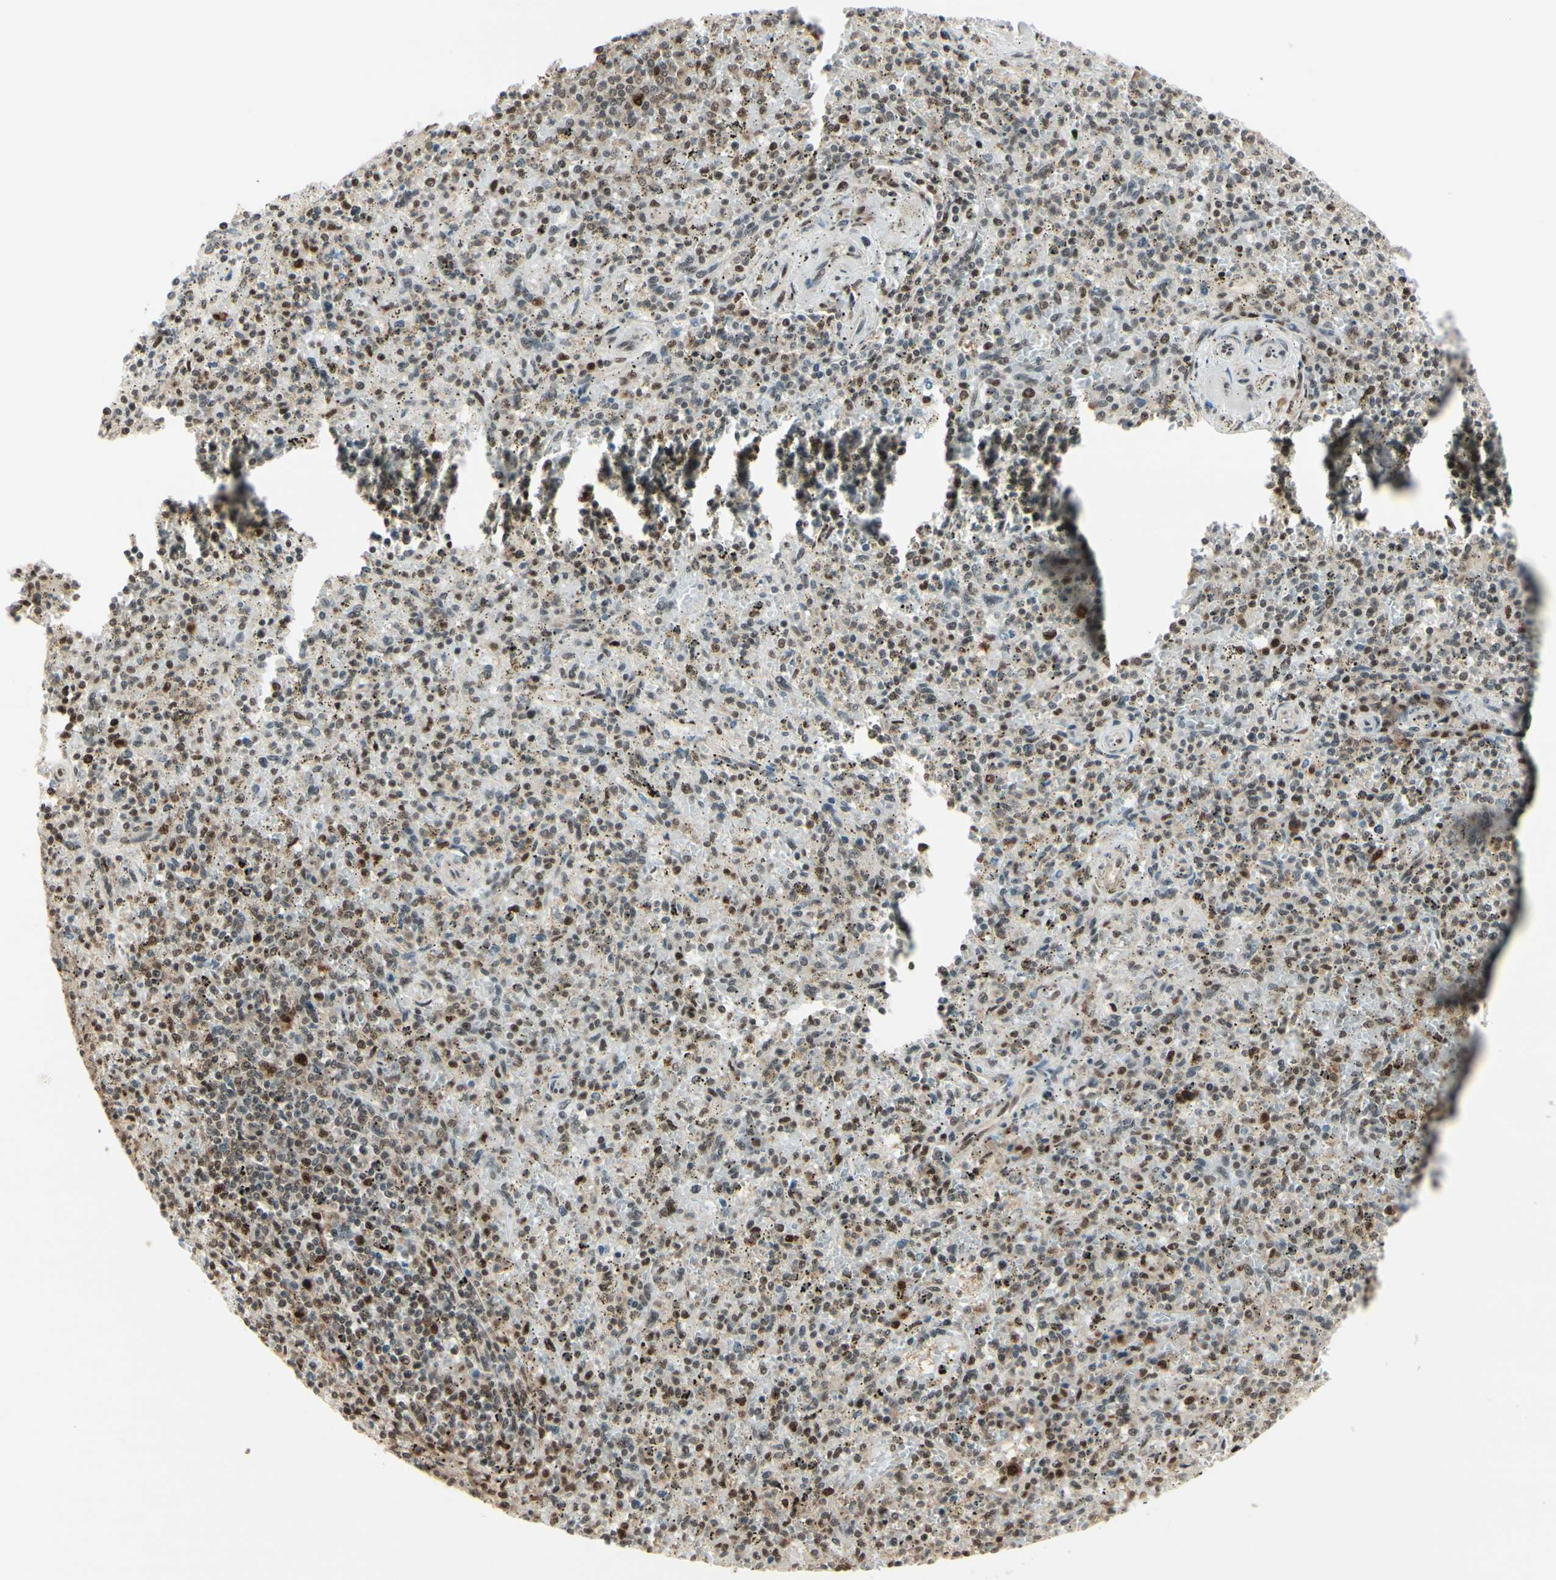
{"staining": {"intensity": "strong", "quantity": "25%-75%", "location": "nuclear"}, "tissue": "spleen", "cell_type": "Cells in red pulp", "image_type": "normal", "snomed": [{"axis": "morphology", "description": "Normal tissue, NOS"}, {"axis": "topography", "description": "Spleen"}], "caption": "Immunohistochemical staining of benign spleen shows strong nuclear protein staining in approximately 25%-75% of cells in red pulp. The staining was performed using DAB (3,3'-diaminobenzidine) to visualize the protein expression in brown, while the nuclei were stained in blue with hematoxylin (Magnification: 20x).", "gene": "HSF1", "patient": {"sex": "male", "age": 72}}